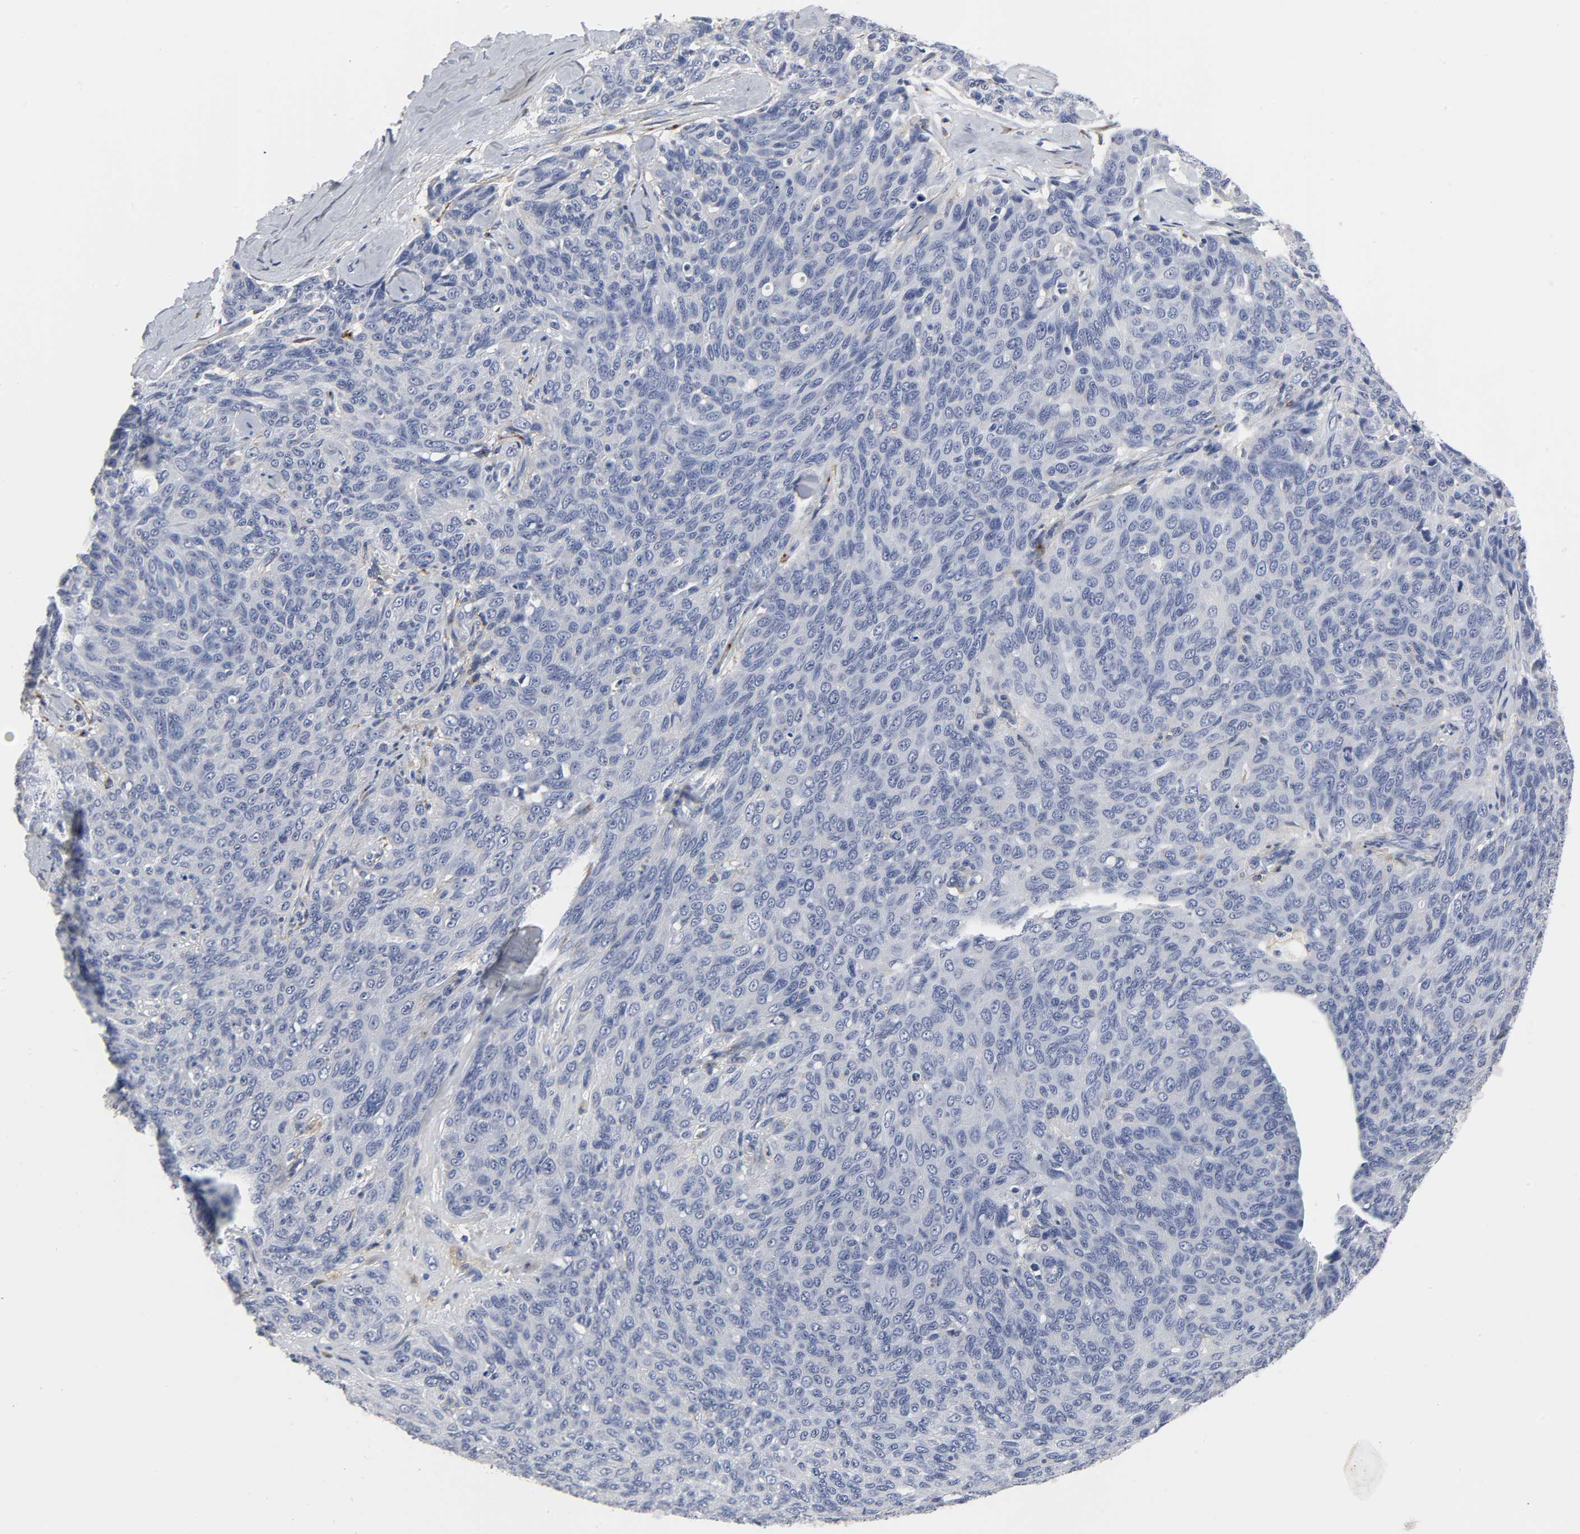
{"staining": {"intensity": "negative", "quantity": "none", "location": "none"}, "tissue": "ovarian cancer", "cell_type": "Tumor cells", "image_type": "cancer", "snomed": [{"axis": "morphology", "description": "Carcinoma, endometroid"}, {"axis": "topography", "description": "Ovary"}], "caption": "Protein analysis of ovarian cancer displays no significant expression in tumor cells. (Stains: DAB IHC with hematoxylin counter stain, Microscopy: brightfield microscopy at high magnification).", "gene": "LRP1", "patient": {"sex": "female", "age": 60}}